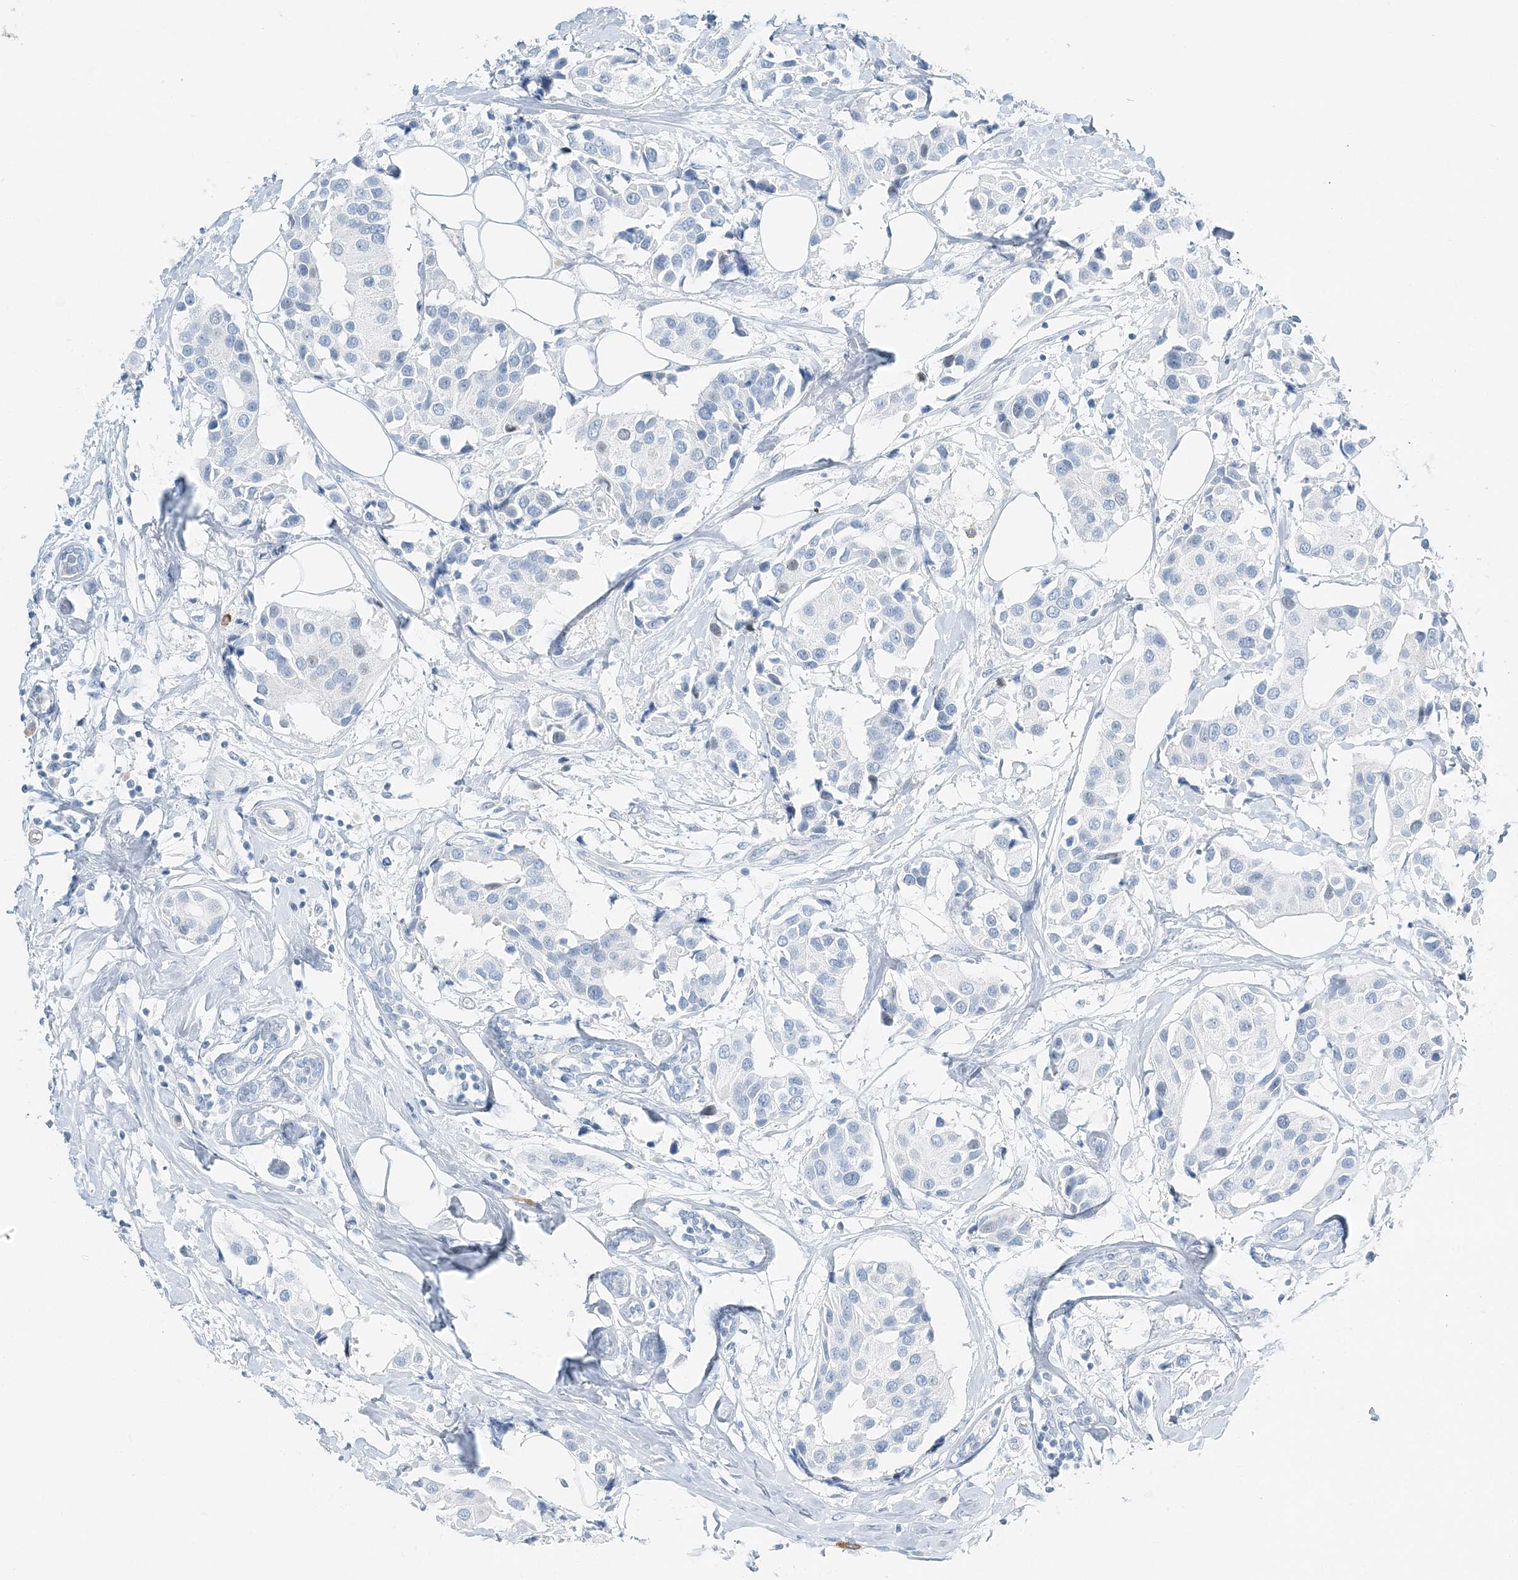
{"staining": {"intensity": "negative", "quantity": "none", "location": "none"}, "tissue": "breast cancer", "cell_type": "Tumor cells", "image_type": "cancer", "snomed": [{"axis": "morphology", "description": "Normal tissue, NOS"}, {"axis": "morphology", "description": "Duct carcinoma"}, {"axis": "topography", "description": "Breast"}], "caption": "This is an immunohistochemistry photomicrograph of breast cancer. There is no expression in tumor cells.", "gene": "VILL", "patient": {"sex": "female", "age": 39}}